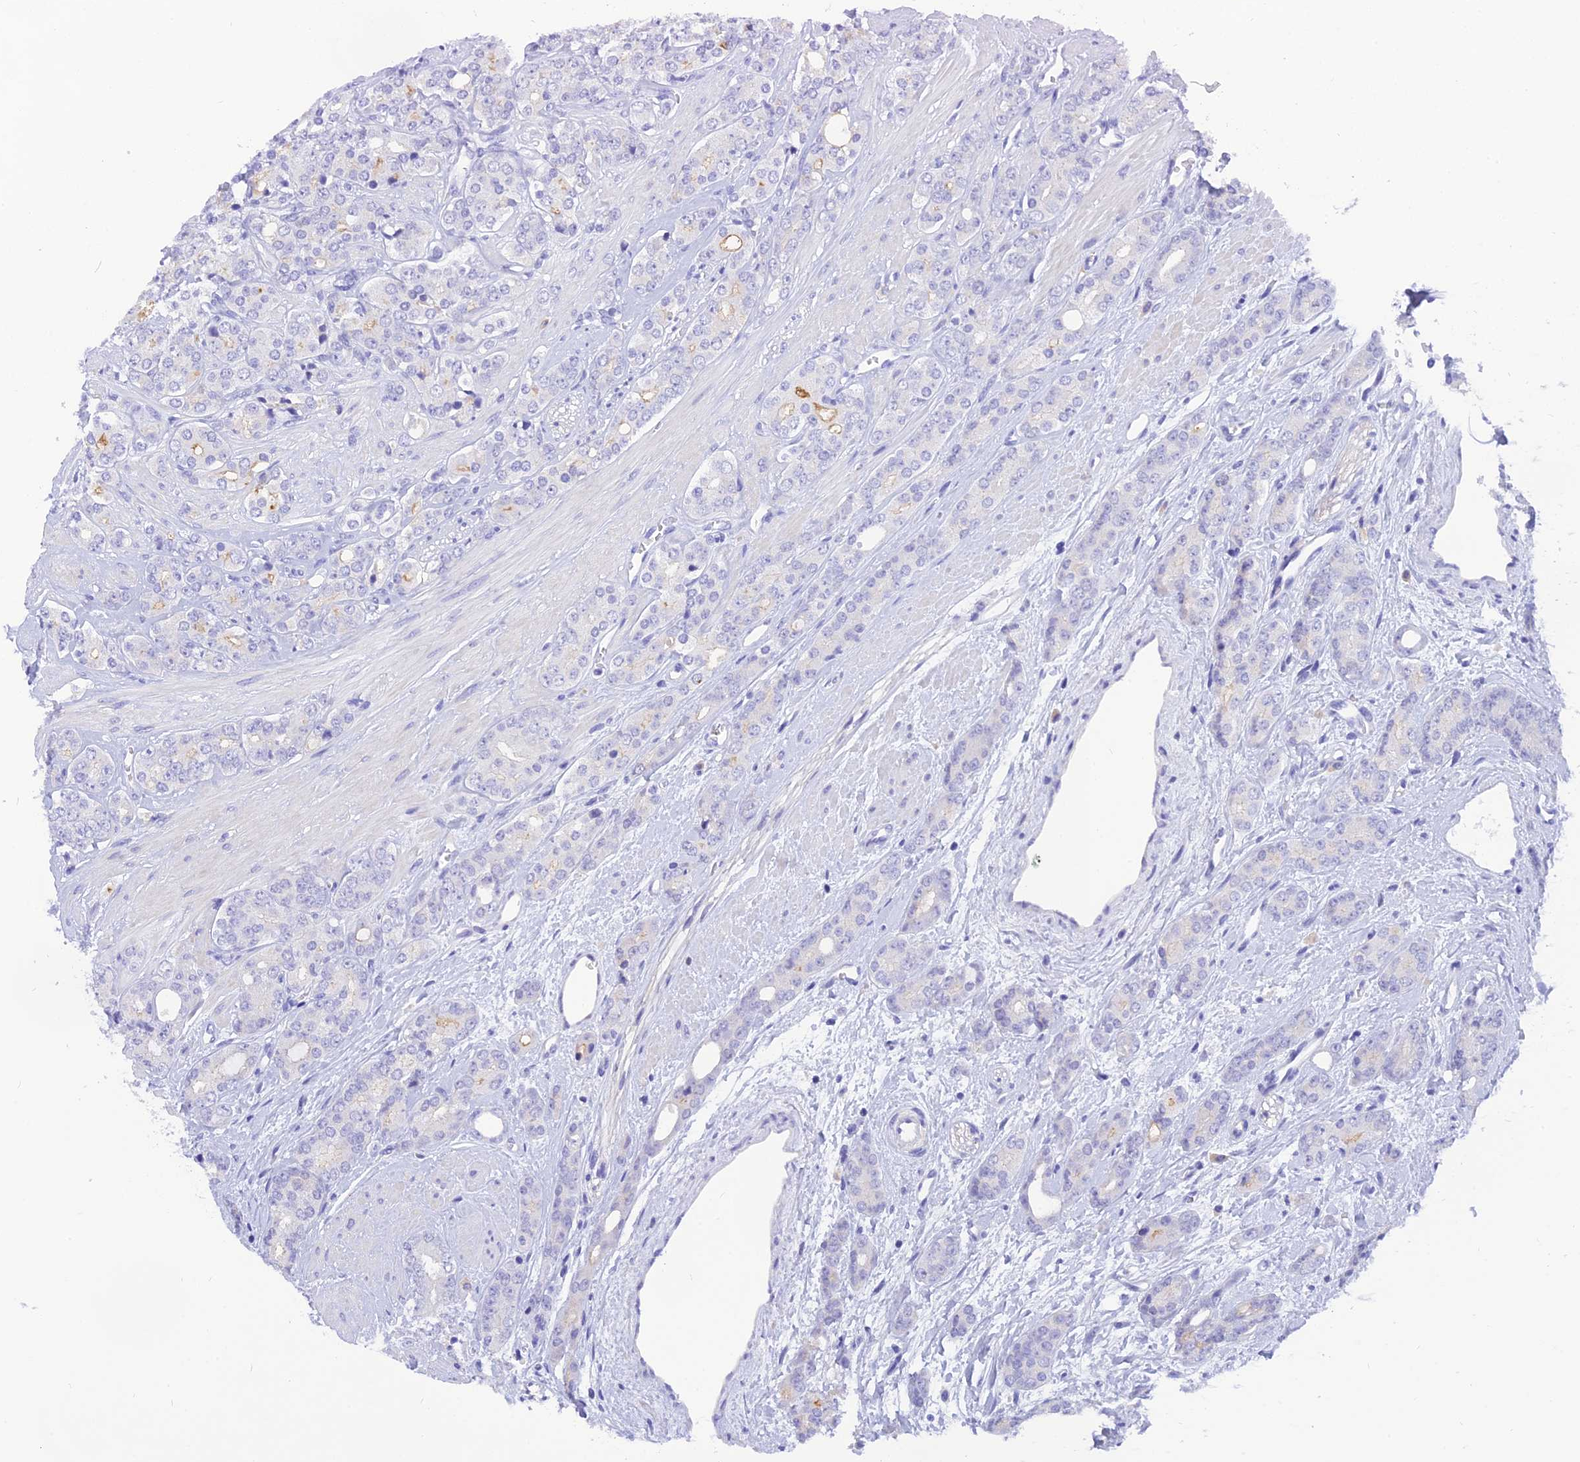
{"staining": {"intensity": "negative", "quantity": "none", "location": "none"}, "tissue": "prostate cancer", "cell_type": "Tumor cells", "image_type": "cancer", "snomed": [{"axis": "morphology", "description": "Adenocarcinoma, High grade"}, {"axis": "topography", "description": "Prostate"}], "caption": "Tumor cells are negative for brown protein staining in high-grade adenocarcinoma (prostate).", "gene": "KDELR3", "patient": {"sex": "male", "age": 62}}